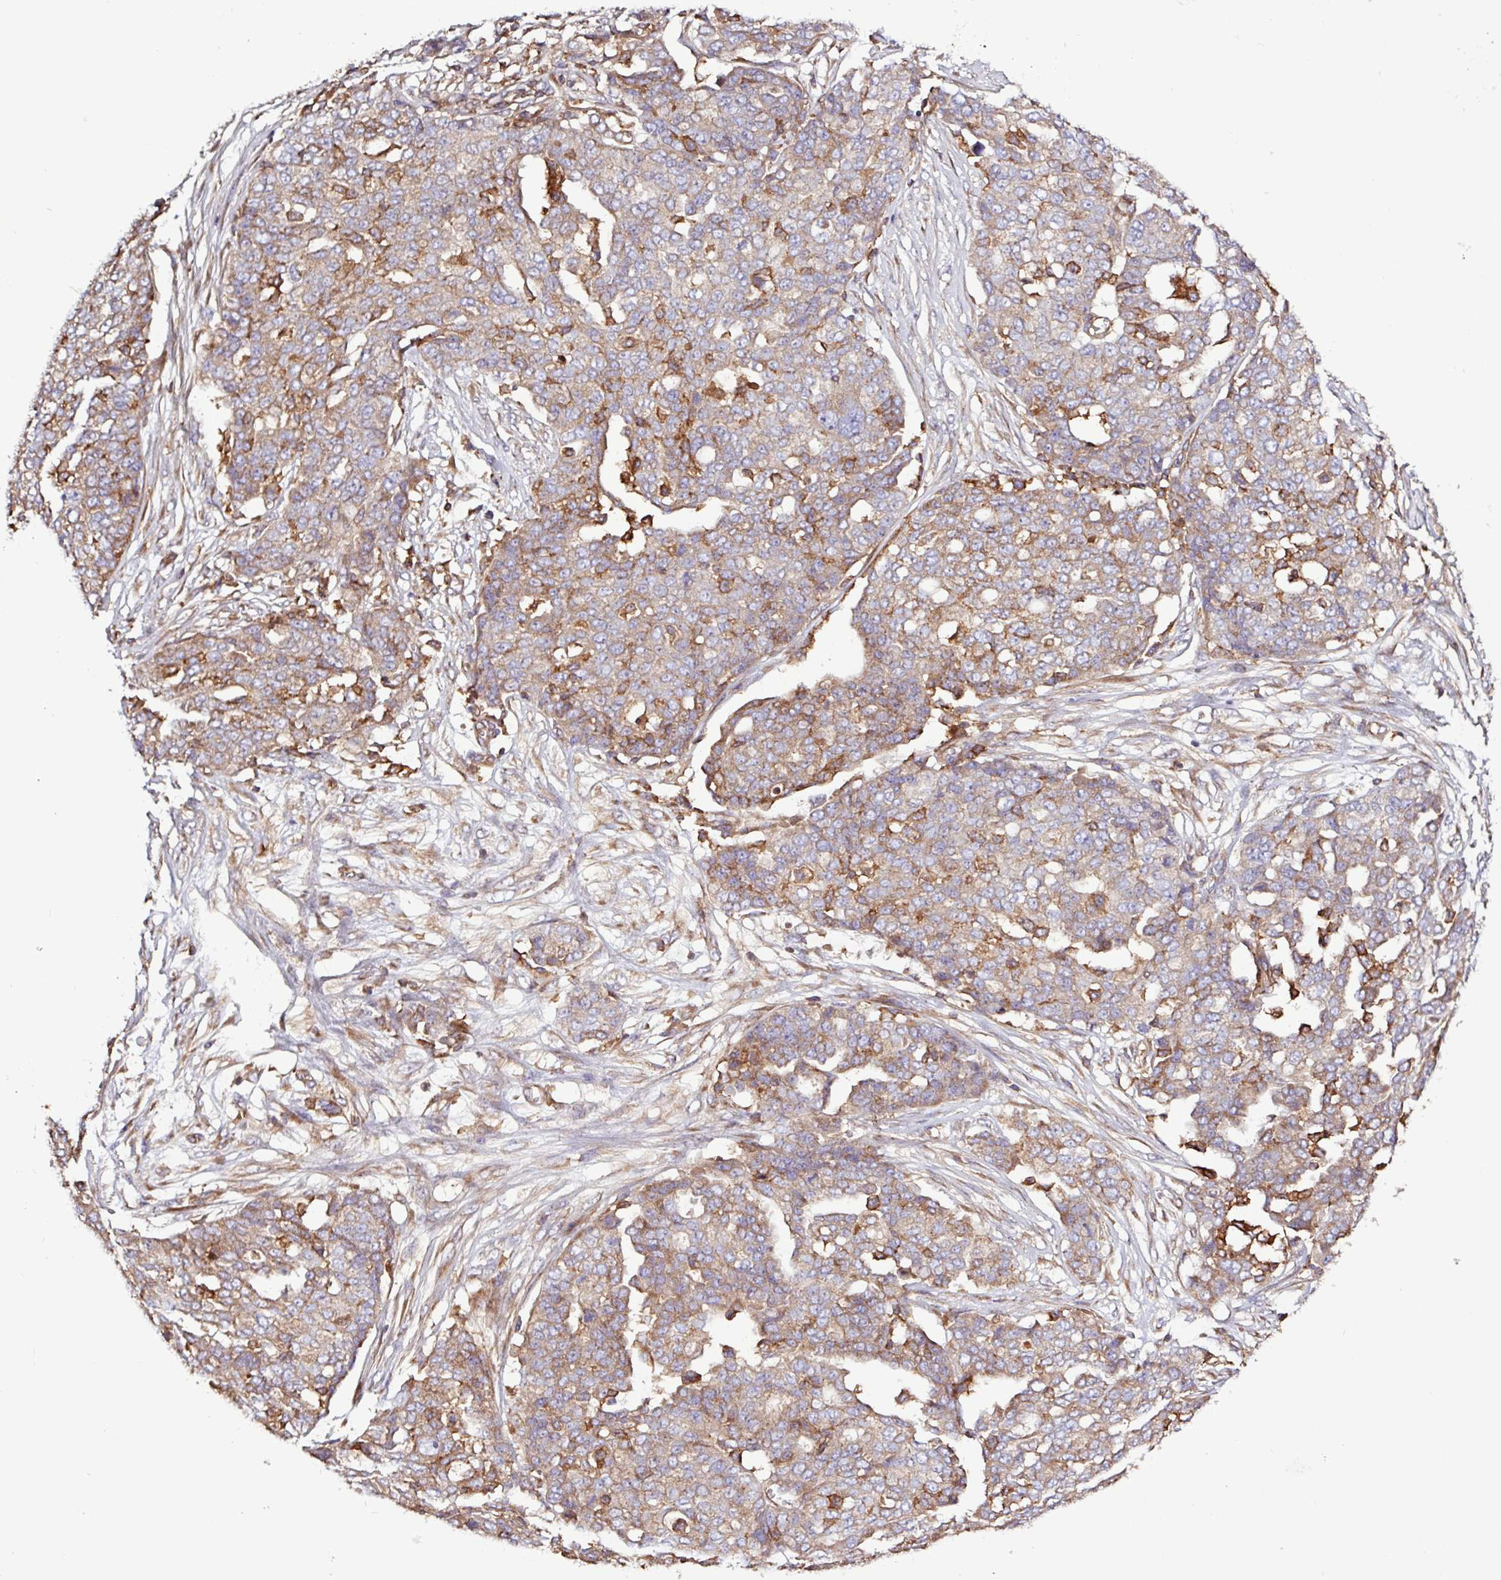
{"staining": {"intensity": "moderate", "quantity": "25%-75%", "location": "cytoplasmic/membranous"}, "tissue": "ovarian cancer", "cell_type": "Tumor cells", "image_type": "cancer", "snomed": [{"axis": "morphology", "description": "Cystadenocarcinoma, serous, NOS"}, {"axis": "topography", "description": "Soft tissue"}, {"axis": "topography", "description": "Ovary"}], "caption": "A high-resolution photomicrograph shows IHC staining of ovarian cancer, which displays moderate cytoplasmic/membranous positivity in about 25%-75% of tumor cells.", "gene": "ACTR3", "patient": {"sex": "female", "age": 57}}